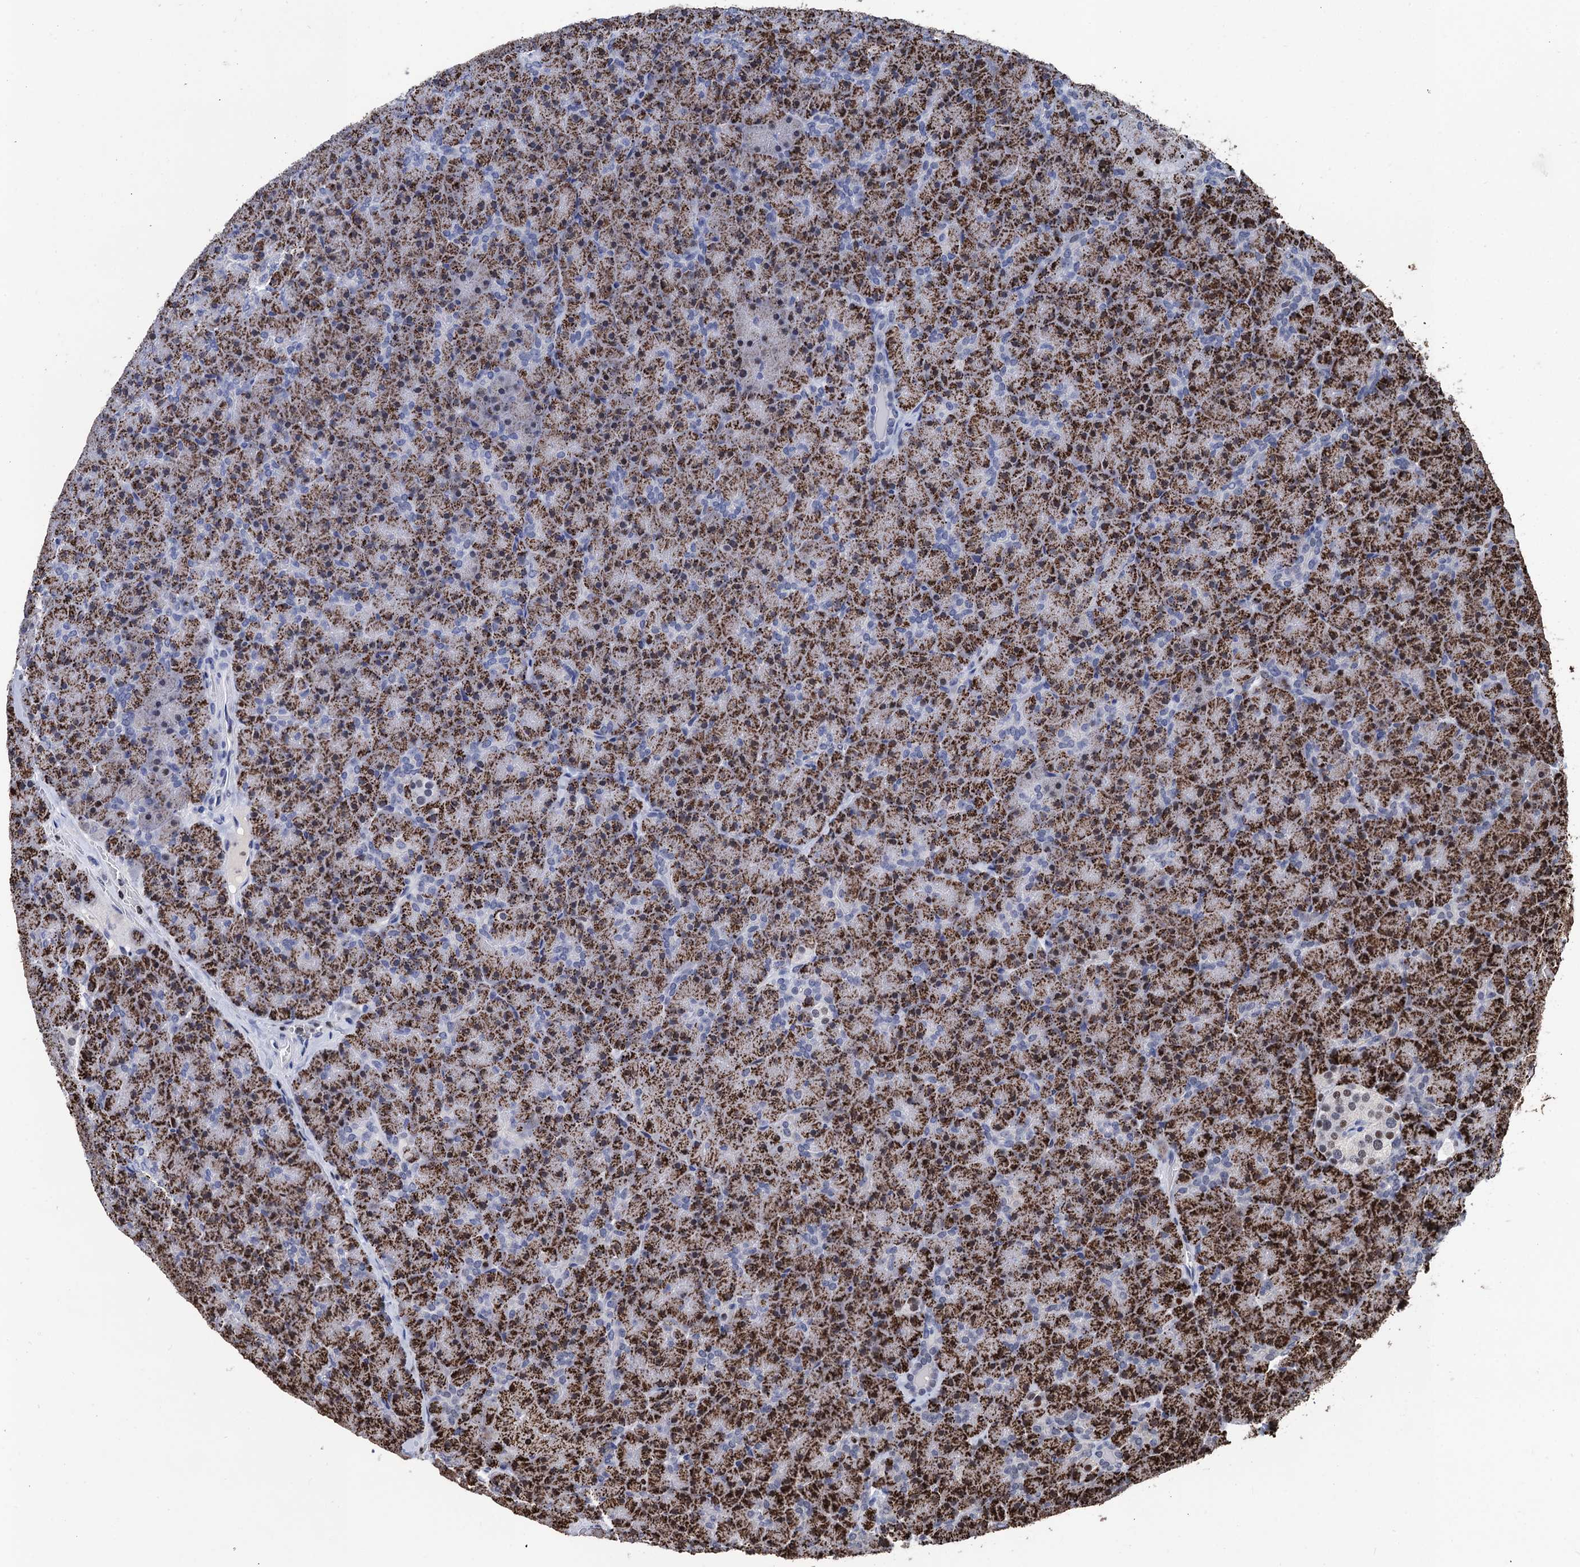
{"staining": {"intensity": "moderate", "quantity": "25%-75%", "location": "cytoplasmic/membranous,nuclear"}, "tissue": "pancreas", "cell_type": "Exocrine glandular cells", "image_type": "normal", "snomed": [{"axis": "morphology", "description": "Normal tissue, NOS"}, {"axis": "topography", "description": "Pancreas"}], "caption": "IHC staining of normal pancreas, which exhibits medium levels of moderate cytoplasmic/membranous,nuclear positivity in about 25%-75% of exocrine glandular cells indicating moderate cytoplasmic/membranous,nuclear protein positivity. The staining was performed using DAB (brown) for protein detection and nuclei were counterstained in hematoxylin (blue).", "gene": "TSEN34", "patient": {"sex": "male", "age": 36}}